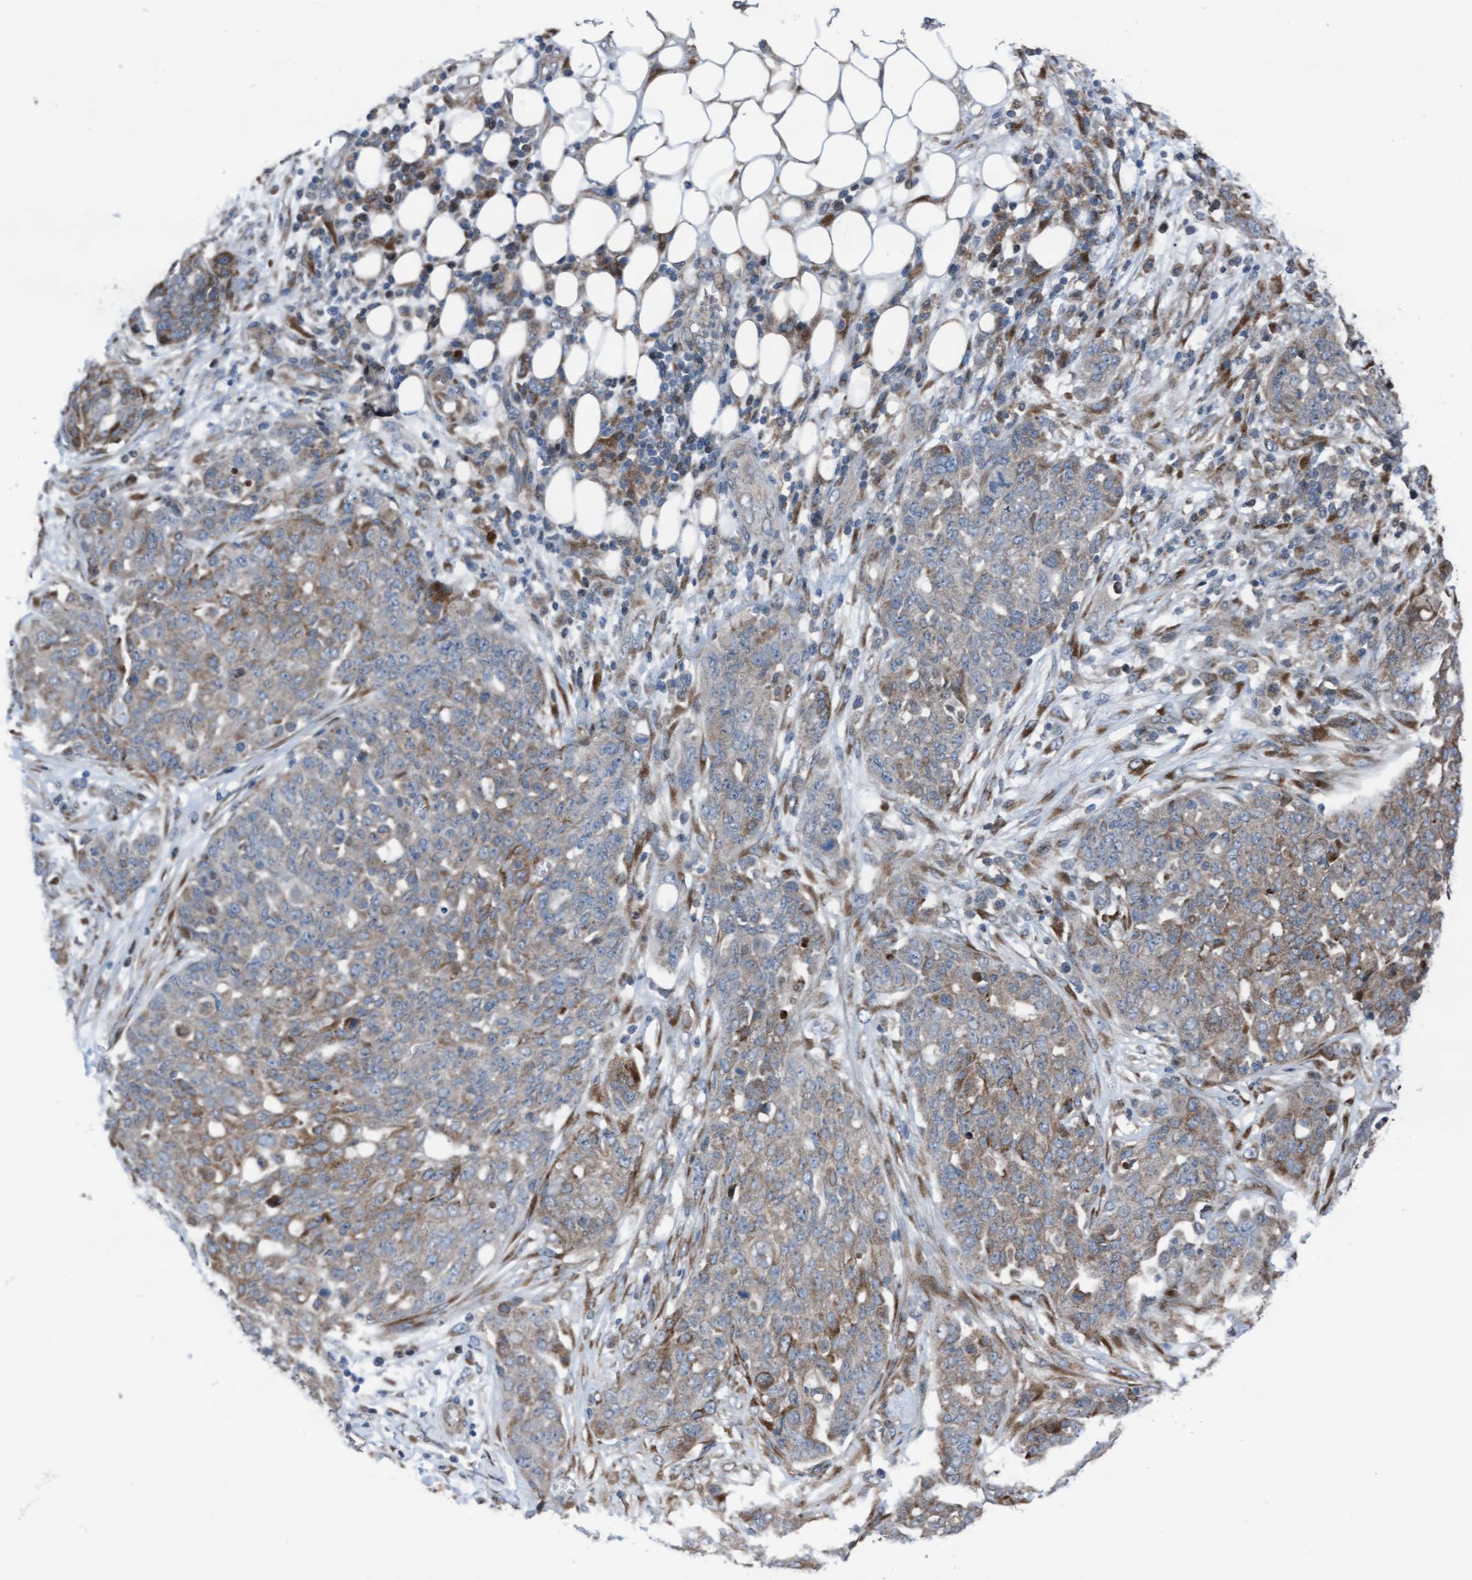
{"staining": {"intensity": "weak", "quantity": ">75%", "location": "cytoplasmic/membranous"}, "tissue": "ovarian cancer", "cell_type": "Tumor cells", "image_type": "cancer", "snomed": [{"axis": "morphology", "description": "Cystadenocarcinoma, serous, NOS"}, {"axis": "topography", "description": "Soft tissue"}, {"axis": "topography", "description": "Ovary"}], "caption": "A brown stain labels weak cytoplasmic/membranous staining of a protein in ovarian cancer (serous cystadenocarcinoma) tumor cells.", "gene": "KLHL26", "patient": {"sex": "female", "age": 57}}